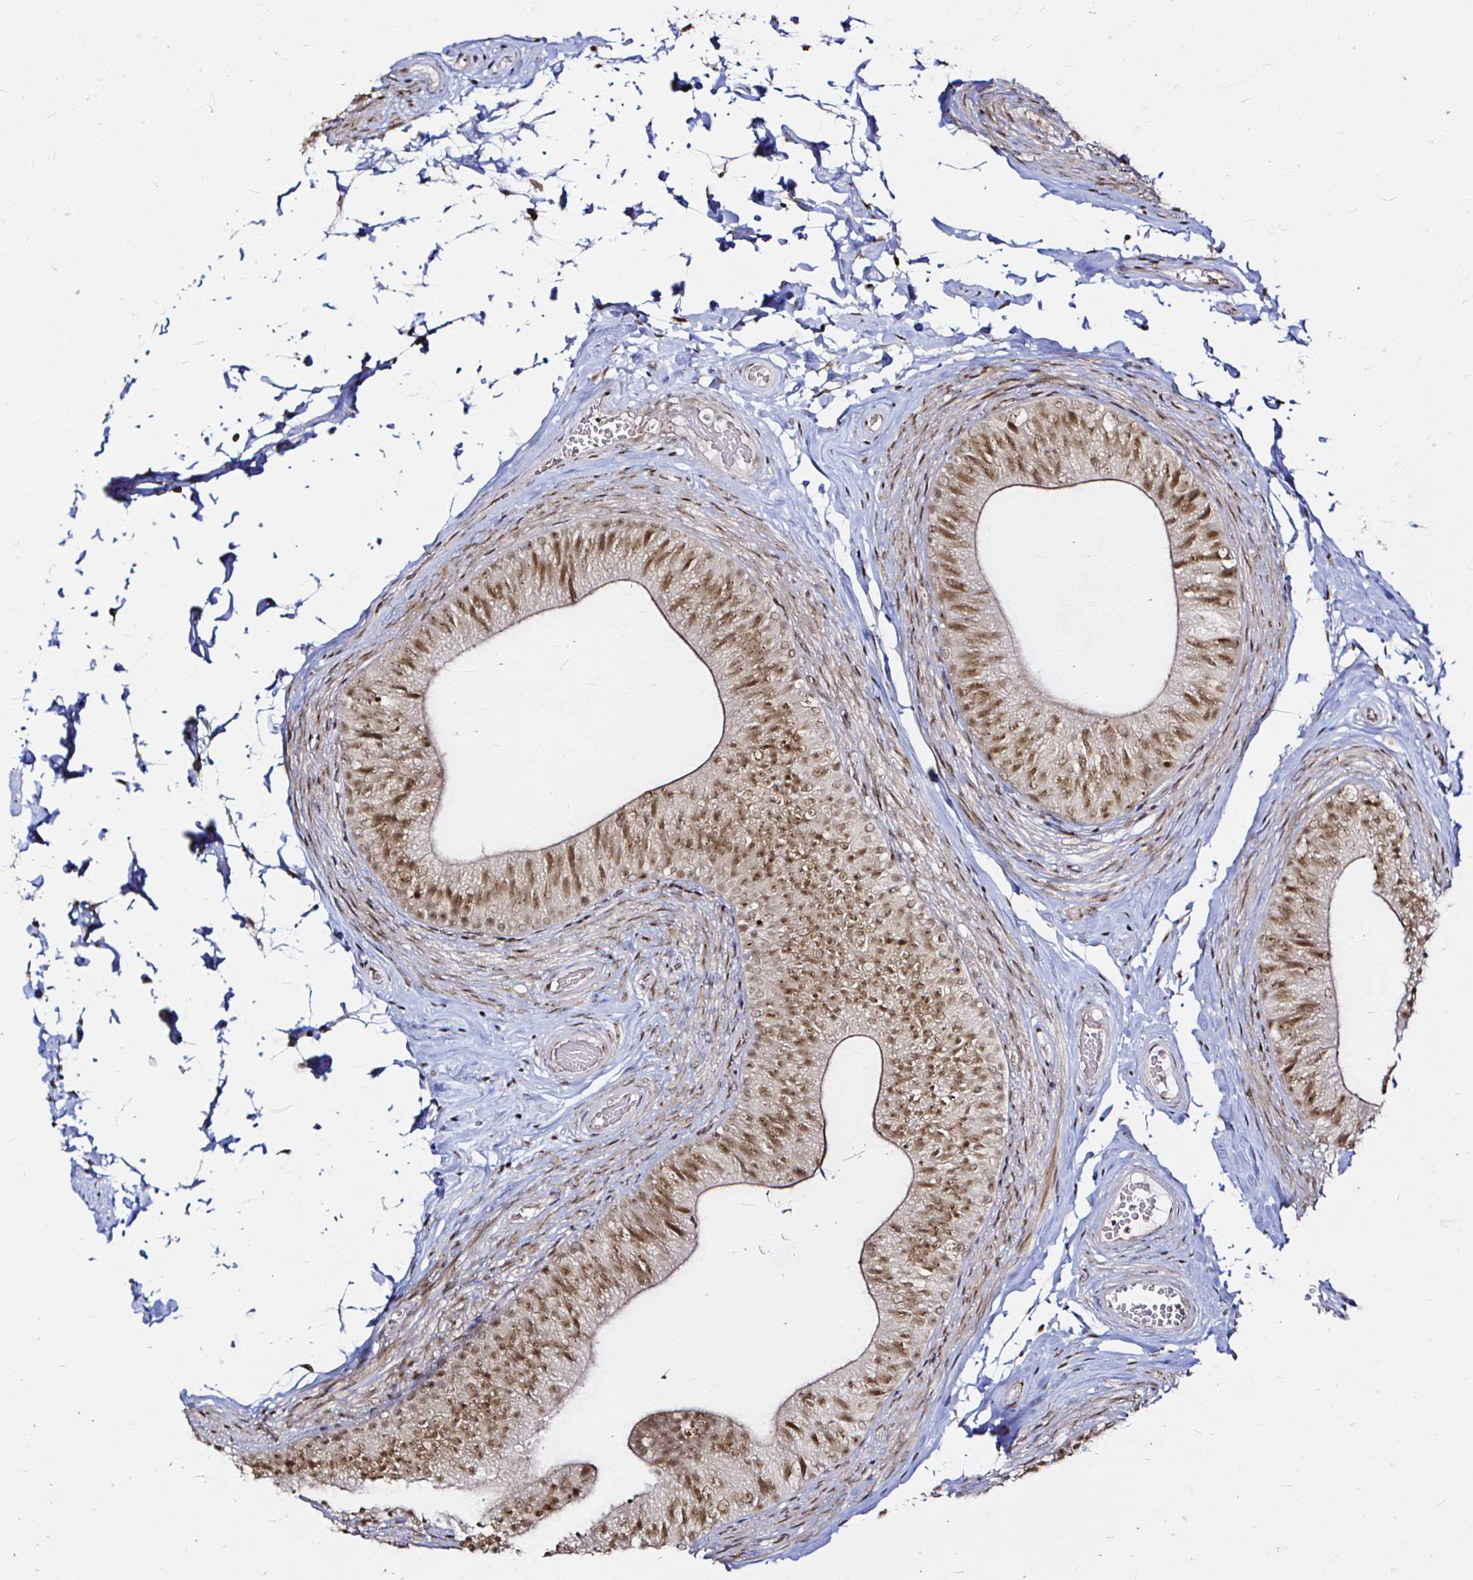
{"staining": {"intensity": "strong", "quantity": ">75%", "location": "nuclear"}, "tissue": "epididymis", "cell_type": "Glandular cells", "image_type": "normal", "snomed": [{"axis": "morphology", "description": "Normal tissue, NOS"}, {"axis": "topography", "description": "Epididymis, spermatic cord, NOS"}, {"axis": "topography", "description": "Epididymis"}, {"axis": "topography", "description": "Peripheral nerve tissue"}], "caption": "About >75% of glandular cells in benign epididymis reveal strong nuclear protein expression as visualized by brown immunohistochemical staining.", "gene": "SNRPC", "patient": {"sex": "male", "age": 29}}